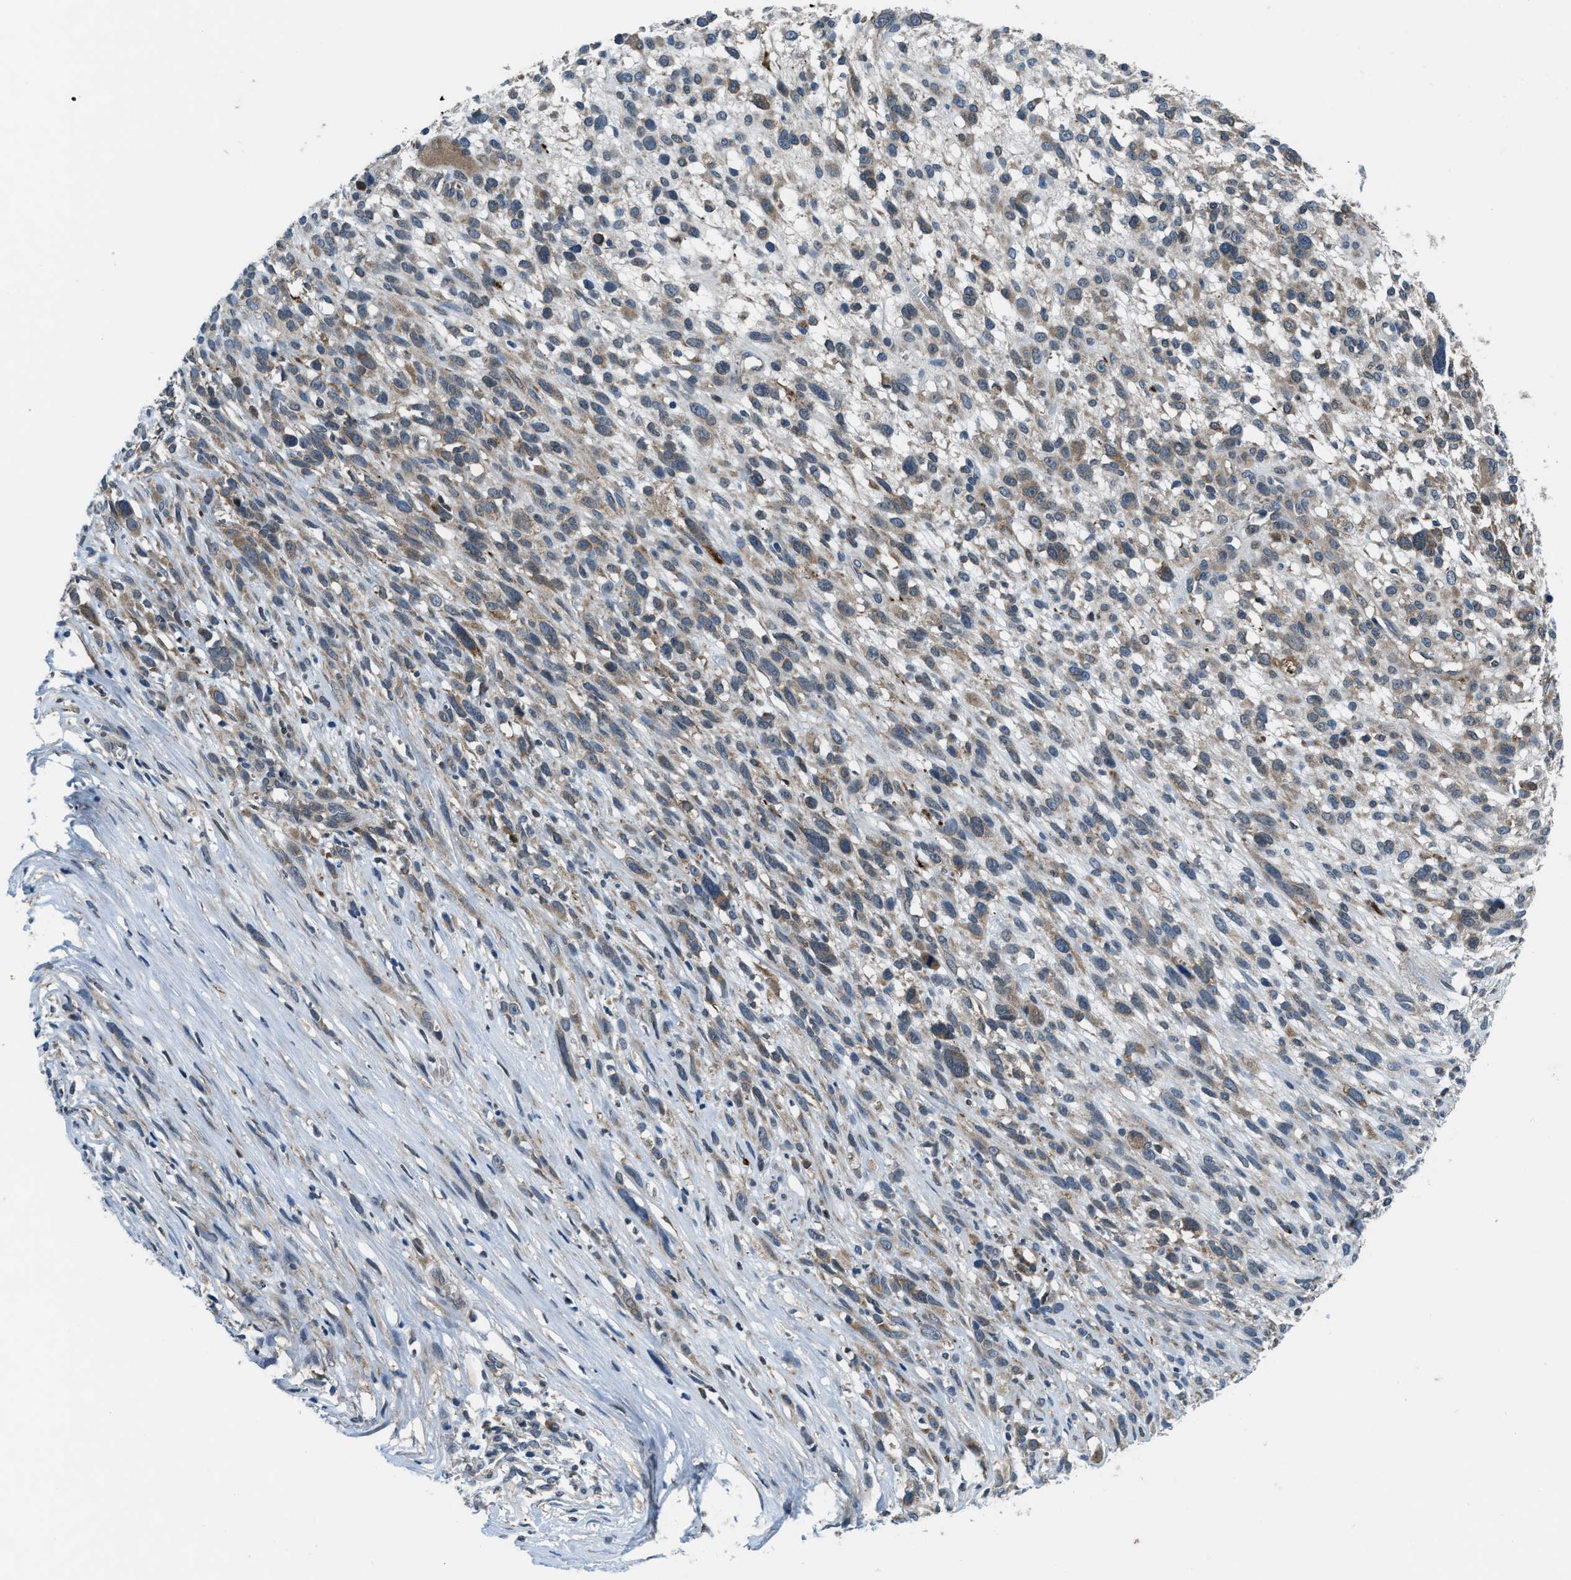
{"staining": {"intensity": "moderate", "quantity": "<25%", "location": "cytoplasmic/membranous"}, "tissue": "melanoma", "cell_type": "Tumor cells", "image_type": "cancer", "snomed": [{"axis": "morphology", "description": "Malignant melanoma, NOS"}, {"axis": "topography", "description": "Skin"}], "caption": "Protein expression analysis of melanoma displays moderate cytoplasmic/membranous staining in approximately <25% of tumor cells.", "gene": "BAZ2B", "patient": {"sex": "female", "age": 55}}